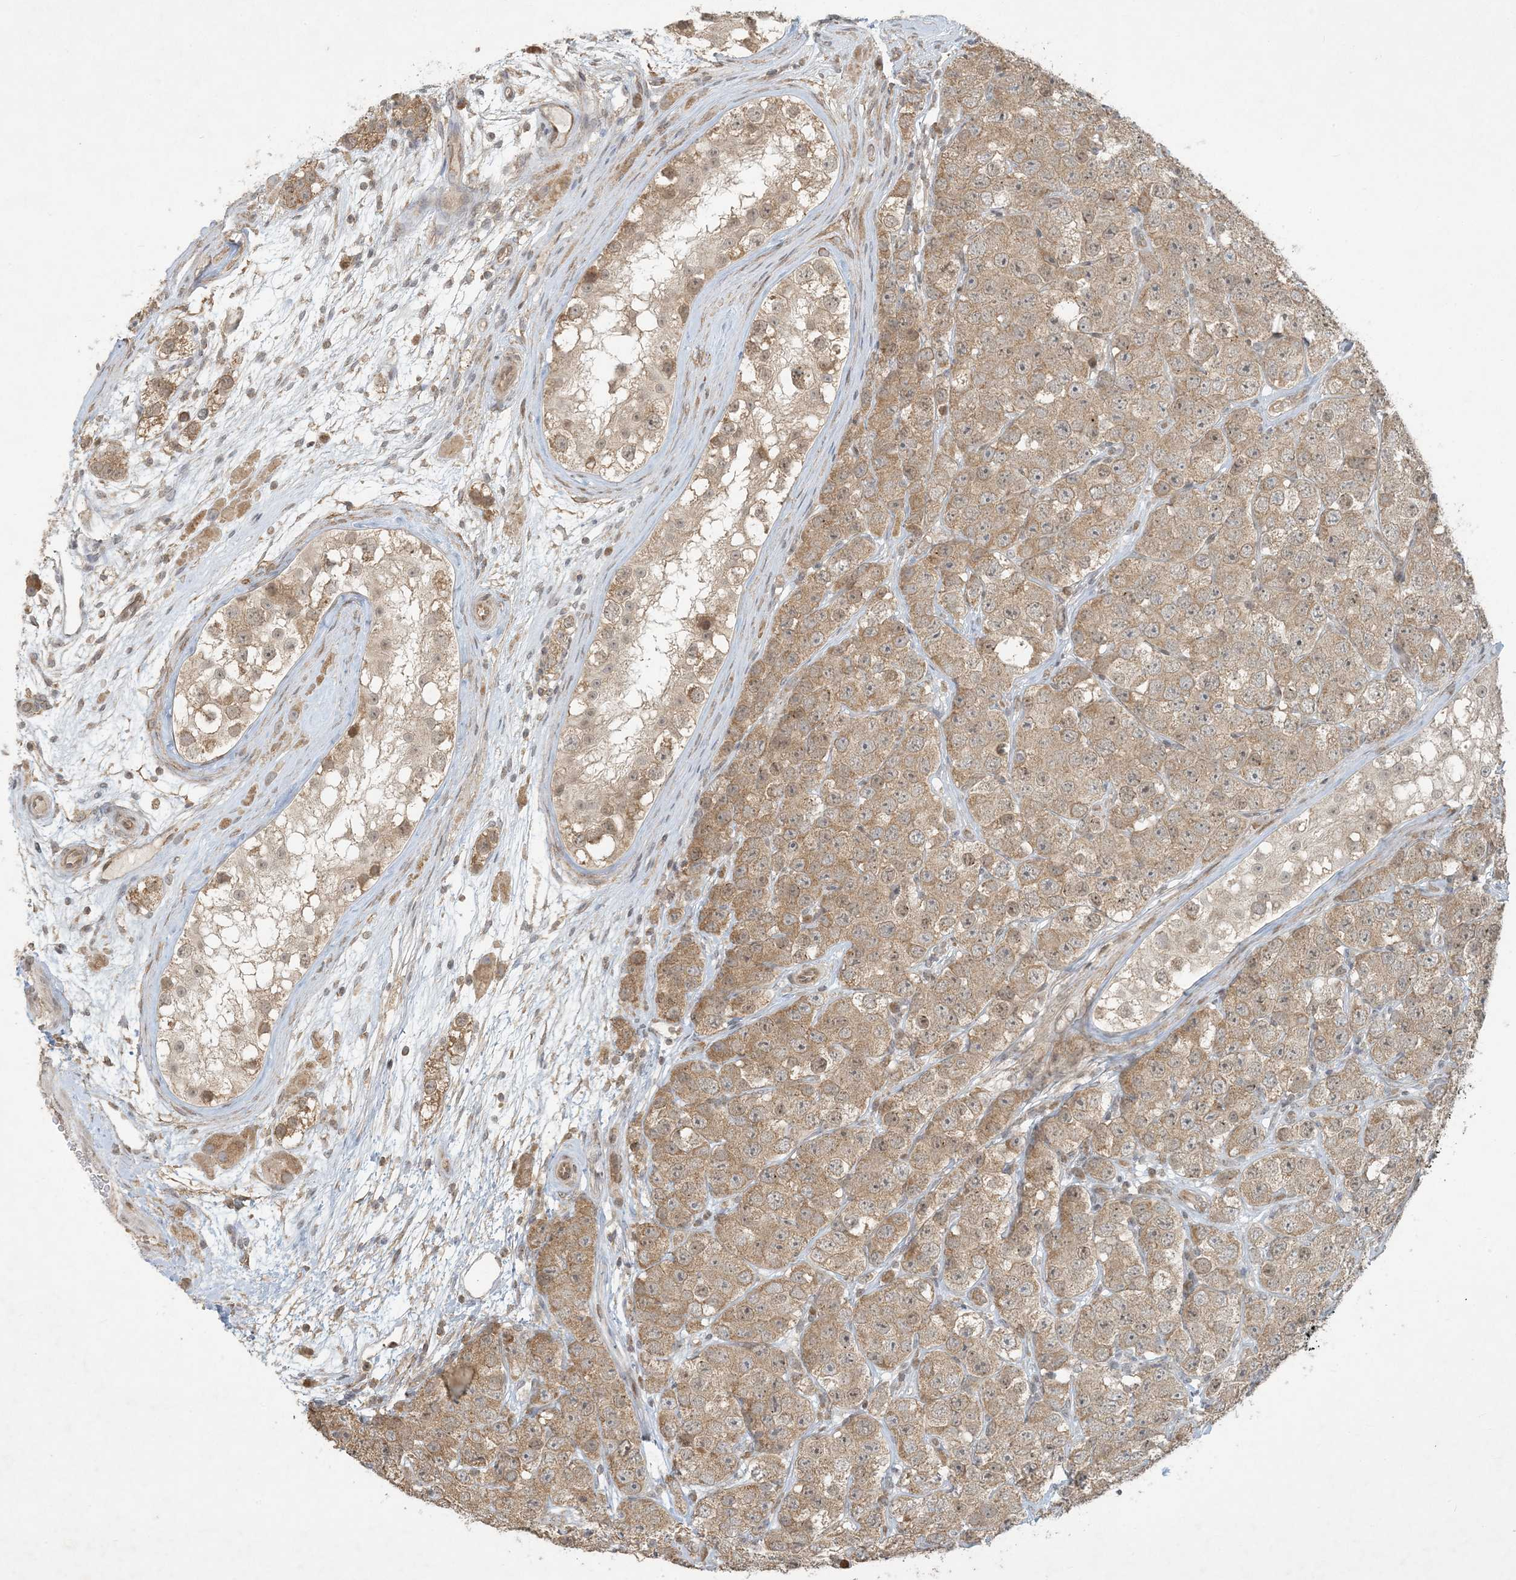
{"staining": {"intensity": "moderate", "quantity": ">75%", "location": "cytoplasmic/membranous"}, "tissue": "testis cancer", "cell_type": "Tumor cells", "image_type": "cancer", "snomed": [{"axis": "morphology", "description": "Seminoma, NOS"}, {"axis": "topography", "description": "Testis"}], "caption": "This is an image of IHC staining of seminoma (testis), which shows moderate staining in the cytoplasmic/membranous of tumor cells.", "gene": "BCORL1", "patient": {"sex": "male", "age": 28}}